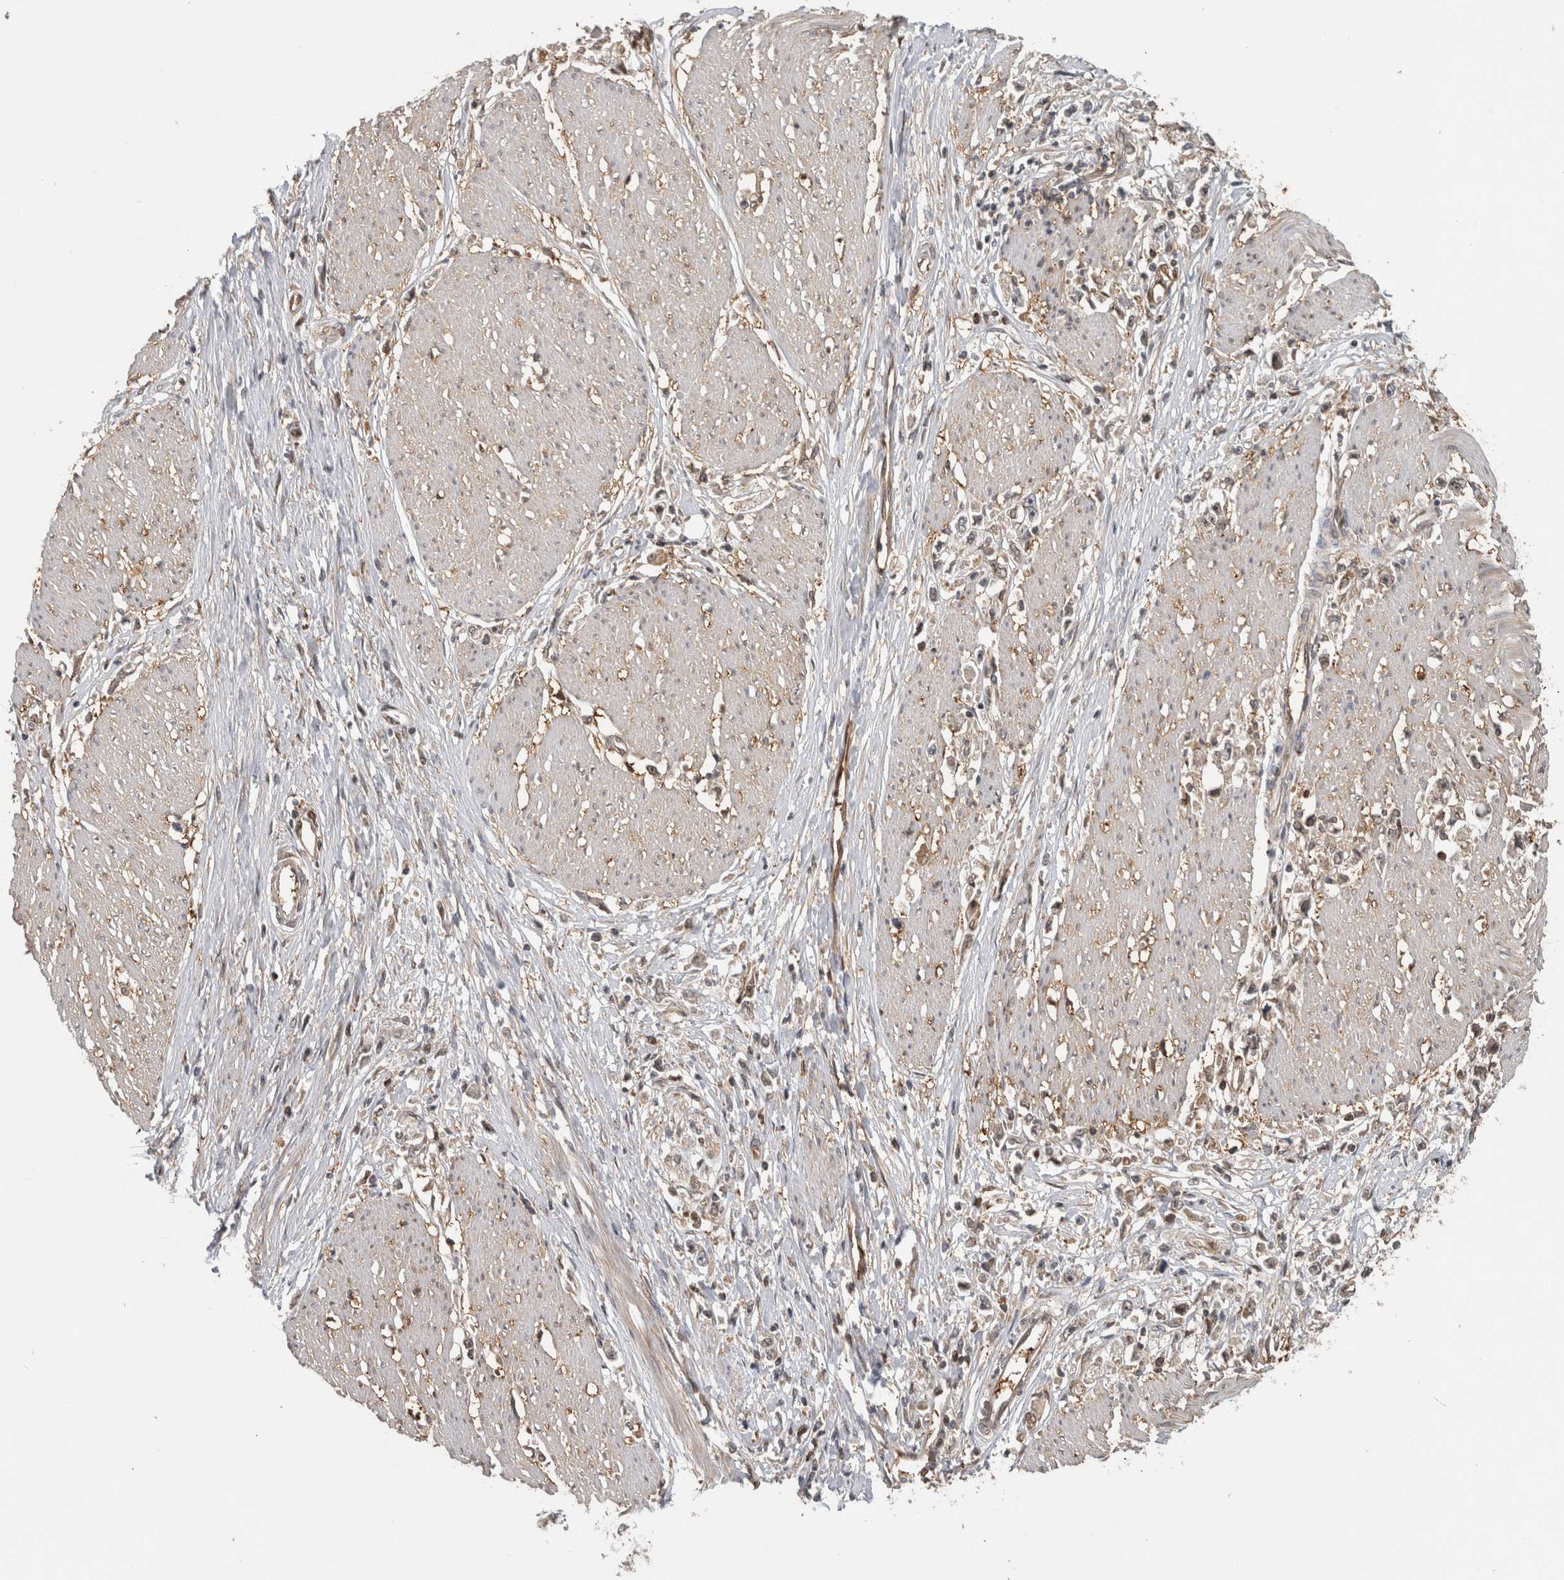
{"staining": {"intensity": "weak", "quantity": "<25%", "location": "cytoplasmic/membranous"}, "tissue": "stomach cancer", "cell_type": "Tumor cells", "image_type": "cancer", "snomed": [{"axis": "morphology", "description": "Adenocarcinoma, NOS"}, {"axis": "topography", "description": "Stomach"}], "caption": "Human stomach cancer (adenocarcinoma) stained for a protein using IHC shows no expression in tumor cells.", "gene": "ASTN2", "patient": {"sex": "female", "age": 59}}